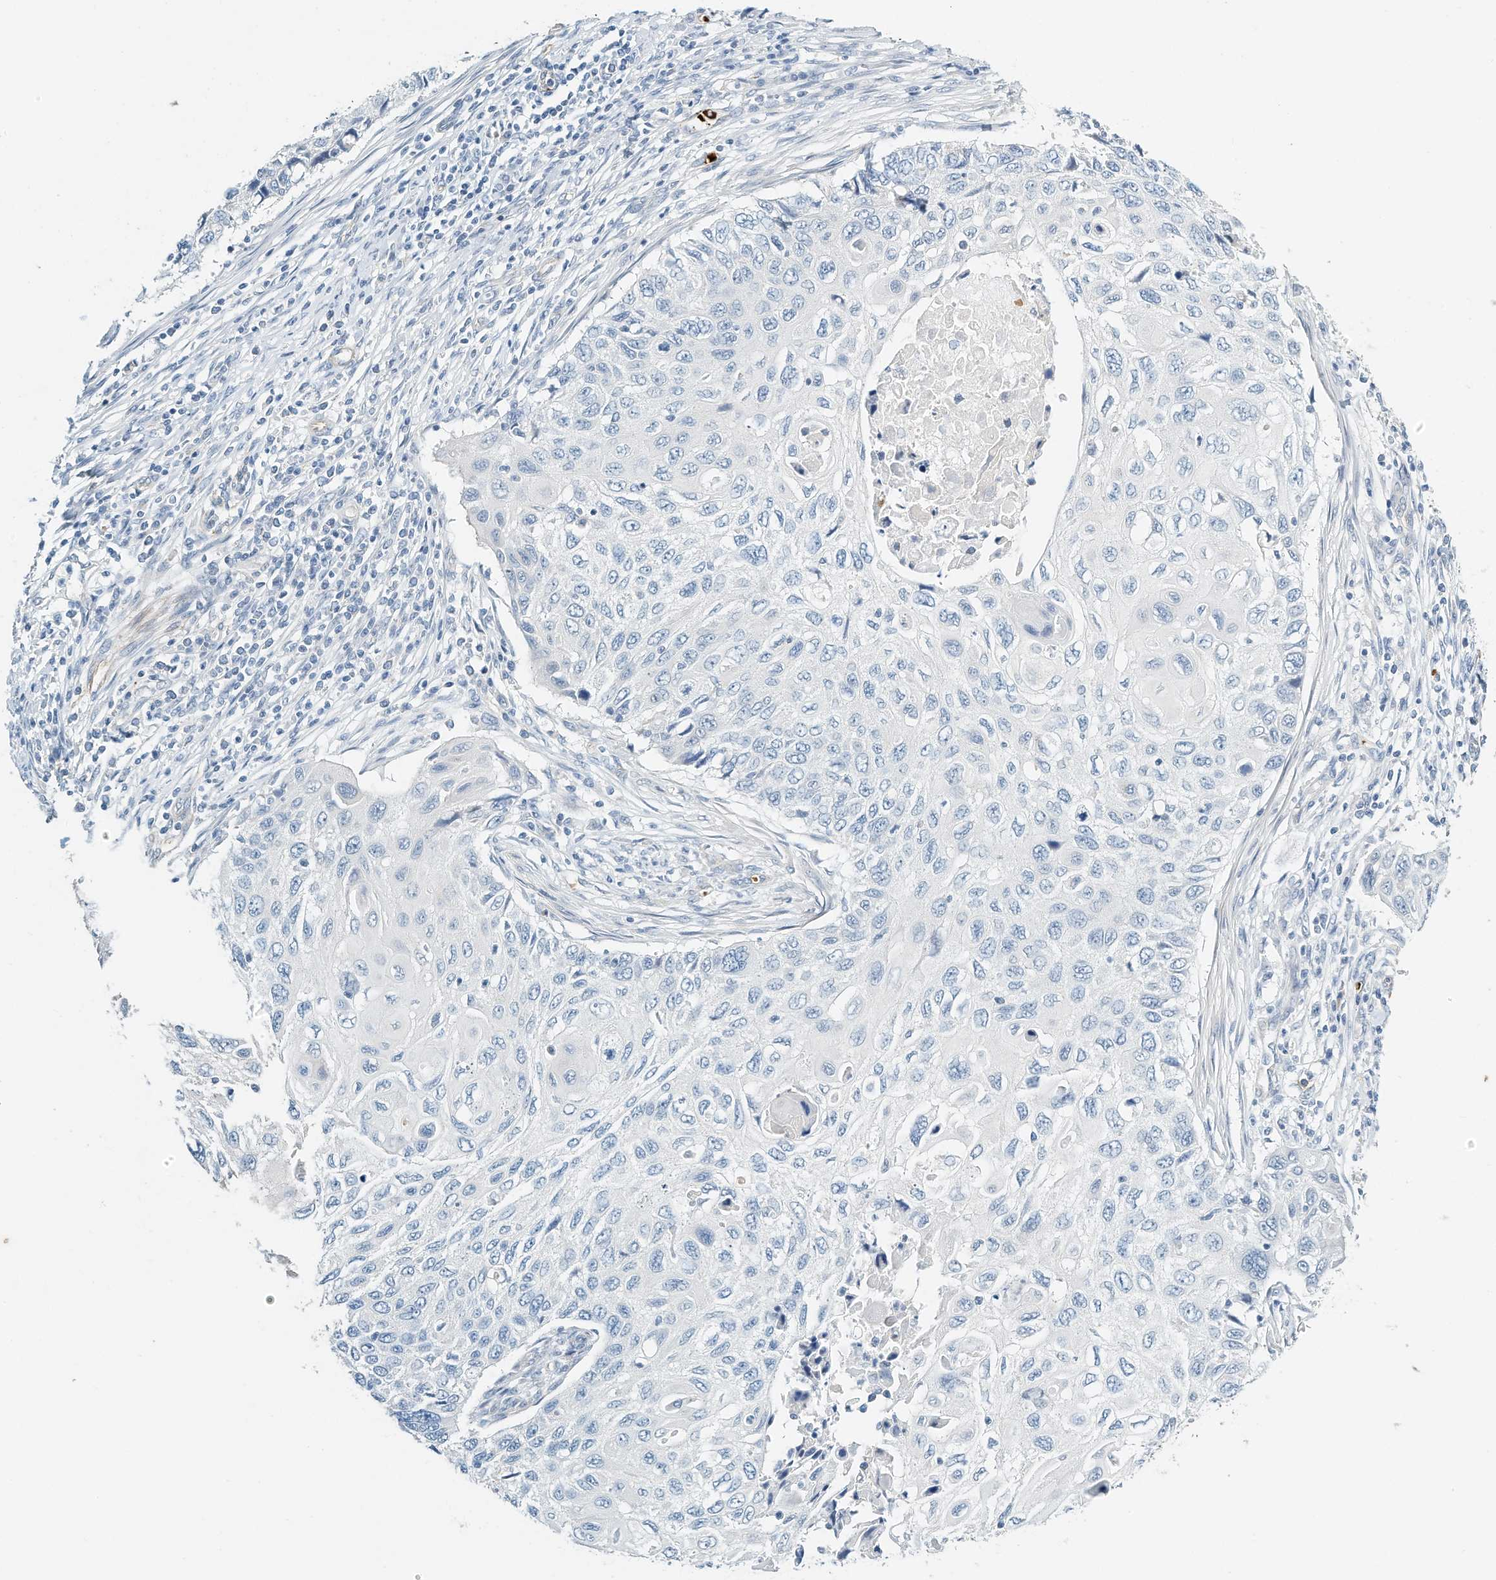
{"staining": {"intensity": "negative", "quantity": "none", "location": "none"}, "tissue": "cervical cancer", "cell_type": "Tumor cells", "image_type": "cancer", "snomed": [{"axis": "morphology", "description": "Squamous cell carcinoma, NOS"}, {"axis": "topography", "description": "Cervix"}], "caption": "High magnification brightfield microscopy of cervical cancer (squamous cell carcinoma) stained with DAB (brown) and counterstained with hematoxylin (blue): tumor cells show no significant expression.", "gene": "RCAN3", "patient": {"sex": "female", "age": 70}}